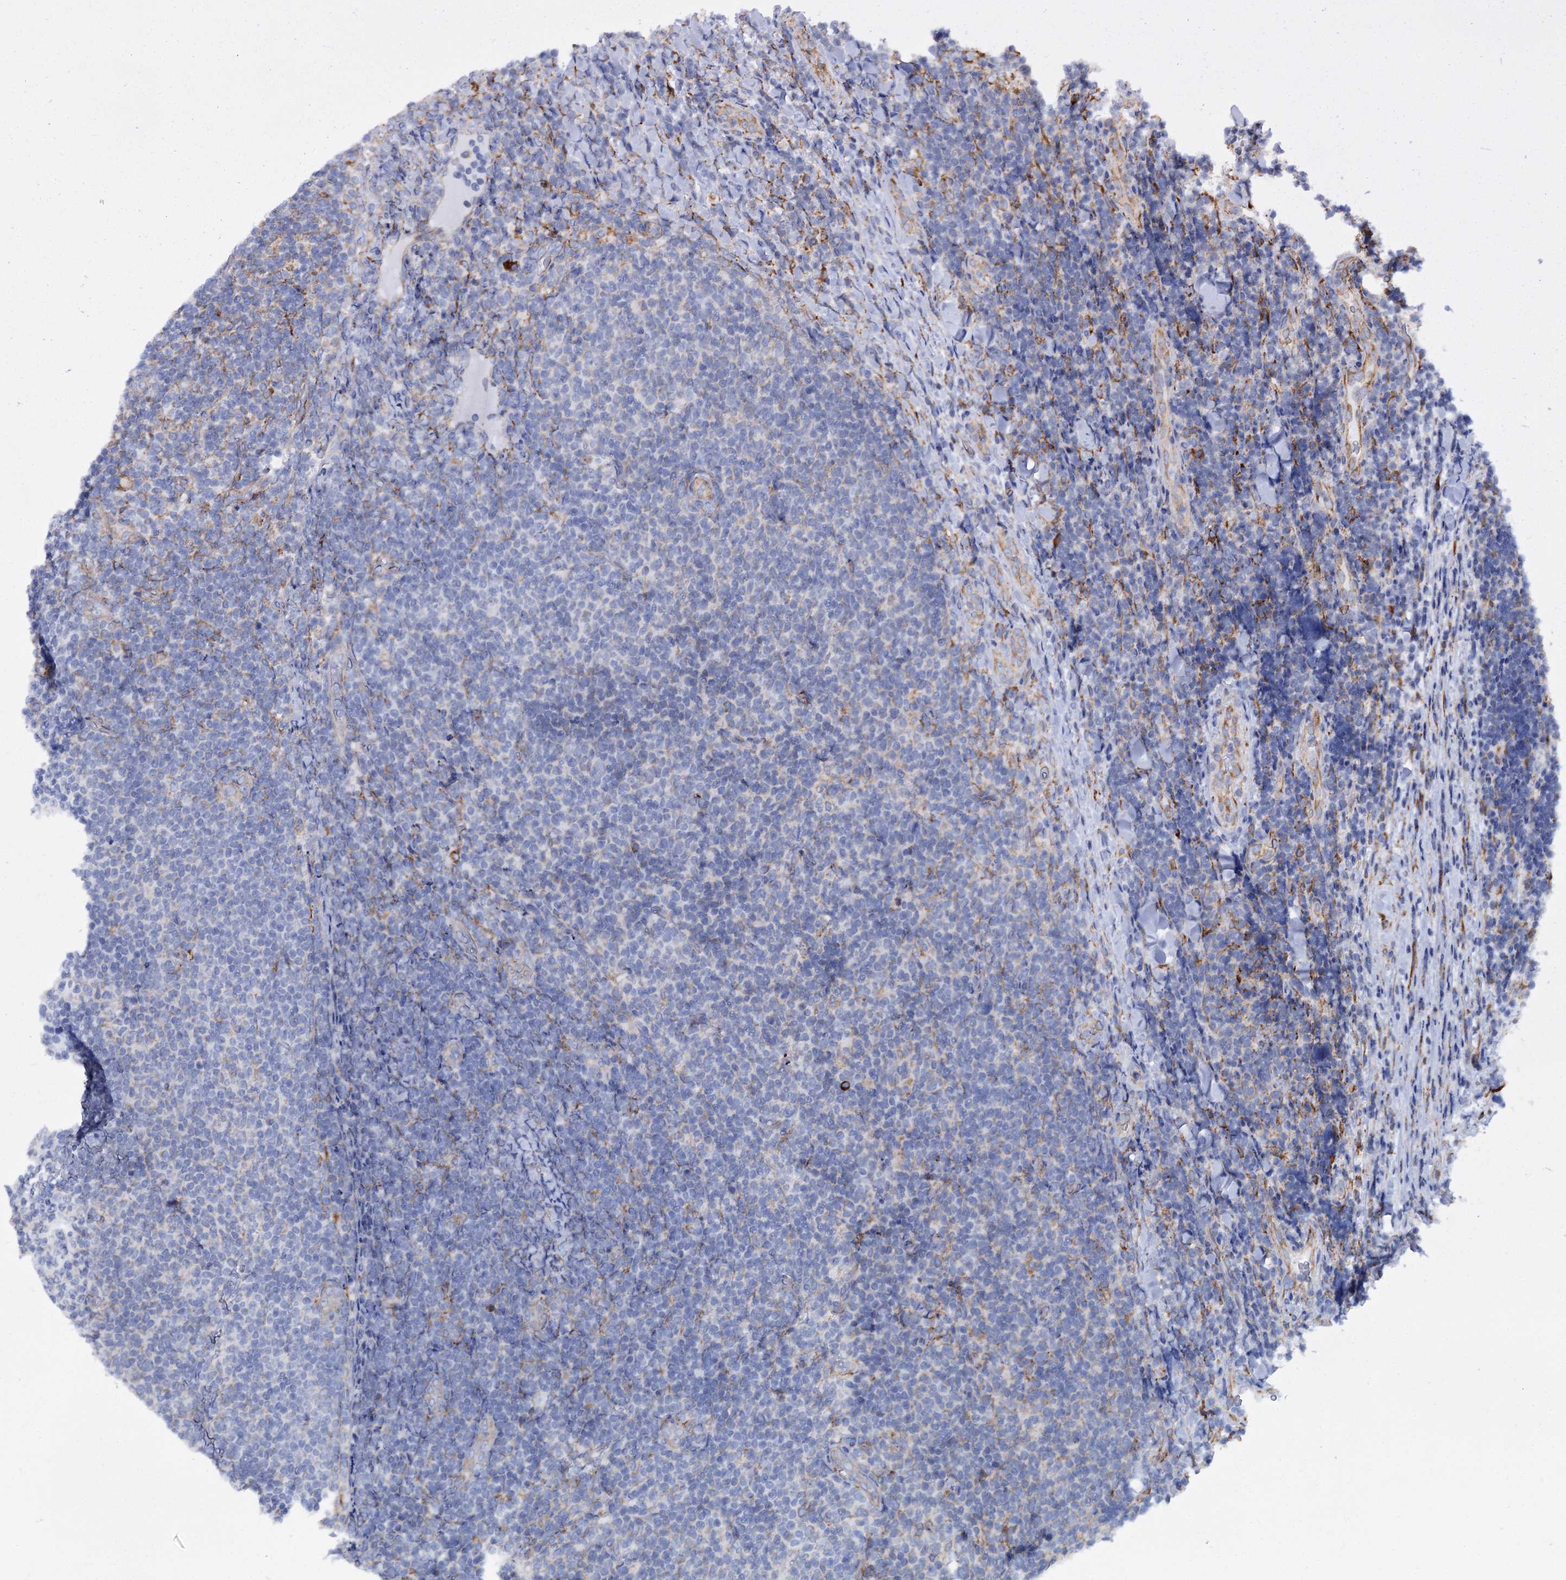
{"staining": {"intensity": "negative", "quantity": "none", "location": "none"}, "tissue": "lymphoma", "cell_type": "Tumor cells", "image_type": "cancer", "snomed": [{"axis": "morphology", "description": "Malignant lymphoma, non-Hodgkin's type, Low grade"}, {"axis": "topography", "description": "Lymph node"}], "caption": "Tumor cells are negative for protein expression in human malignant lymphoma, non-Hodgkin's type (low-grade).", "gene": "SHE", "patient": {"sex": "male", "age": 66}}